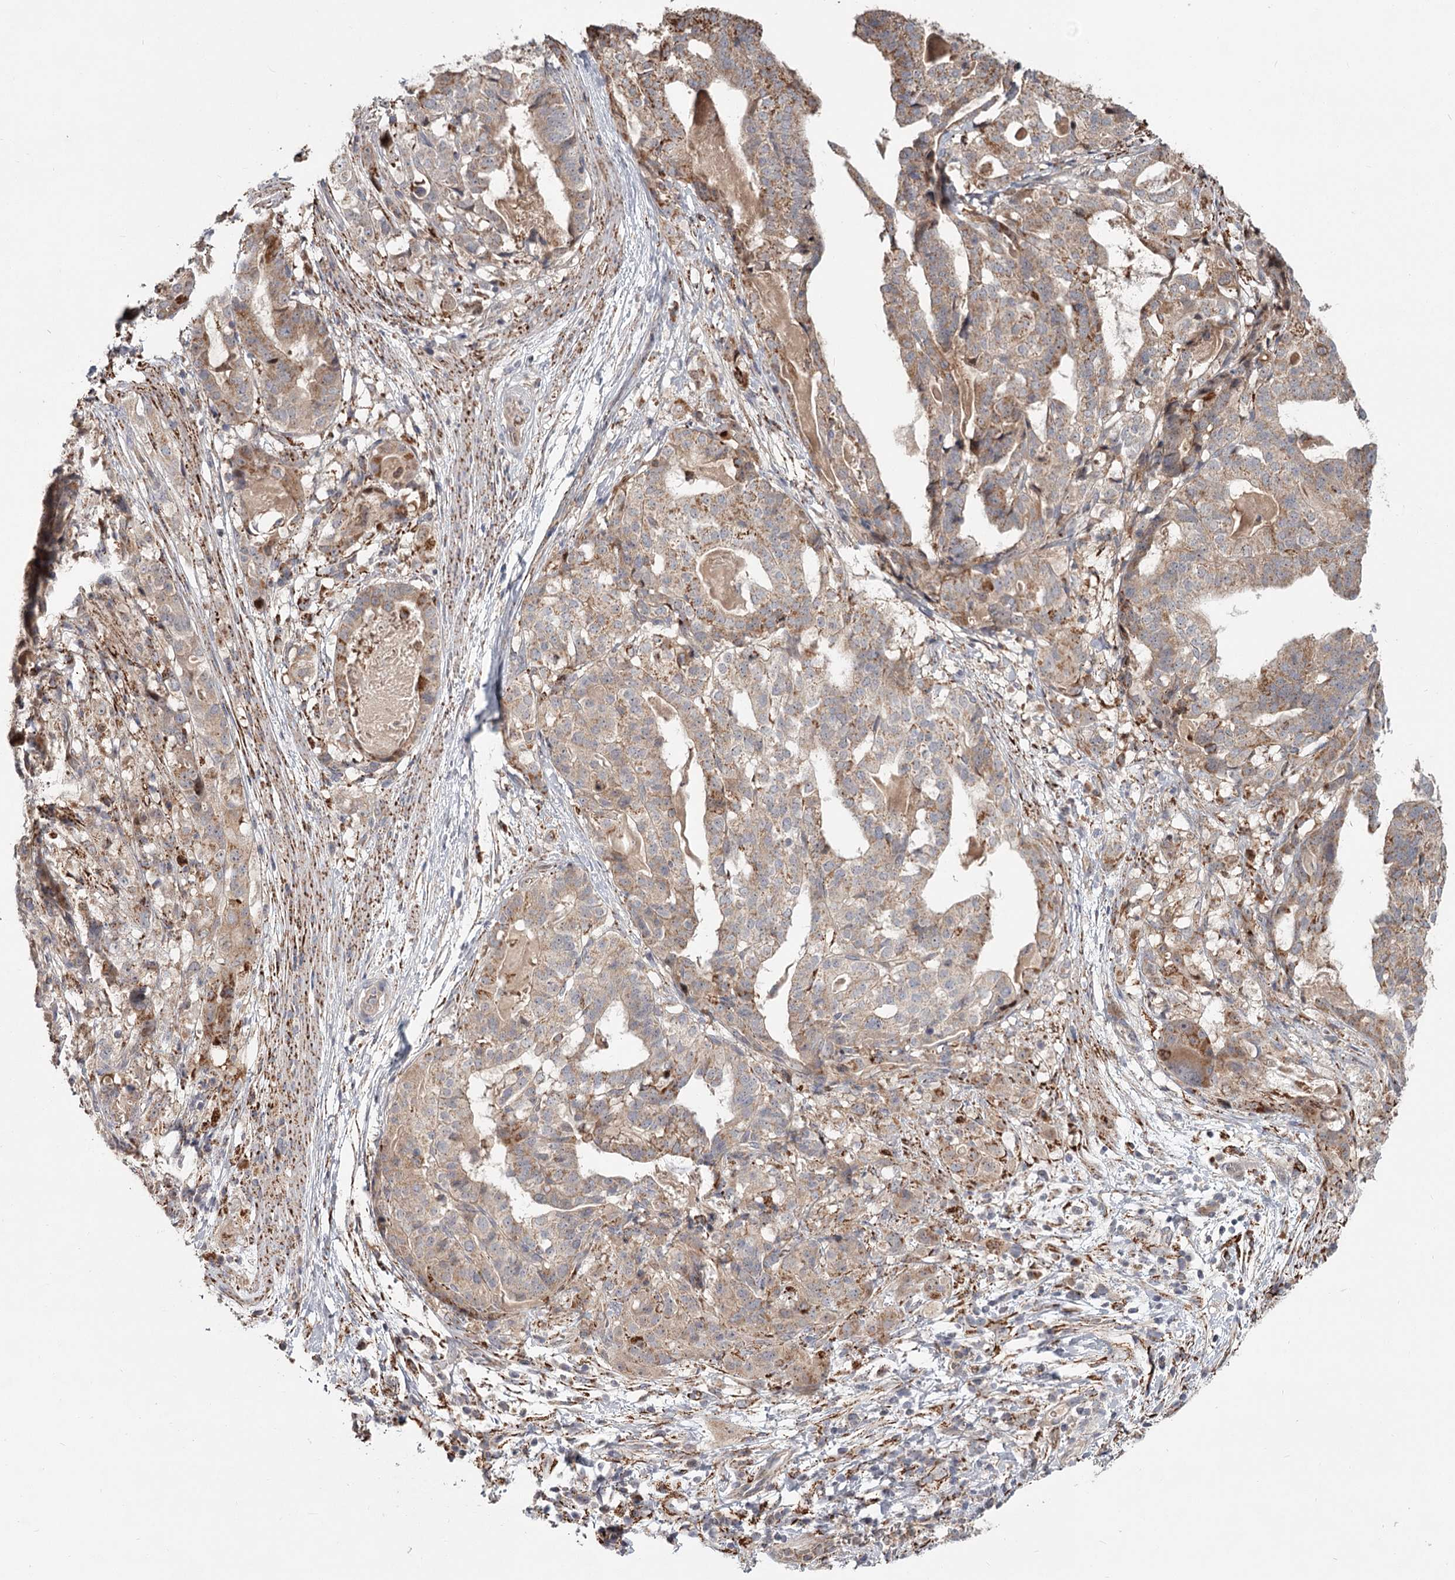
{"staining": {"intensity": "weak", "quantity": "25%-75%", "location": "cytoplasmic/membranous"}, "tissue": "stomach cancer", "cell_type": "Tumor cells", "image_type": "cancer", "snomed": [{"axis": "morphology", "description": "Adenocarcinoma, NOS"}, {"axis": "topography", "description": "Stomach"}], "caption": "Protein analysis of stomach adenocarcinoma tissue displays weak cytoplasmic/membranous positivity in about 25%-75% of tumor cells. The protein is stained brown, and the nuclei are stained in blue (DAB IHC with brightfield microscopy, high magnification).", "gene": "CDC123", "patient": {"sex": "male", "age": 48}}